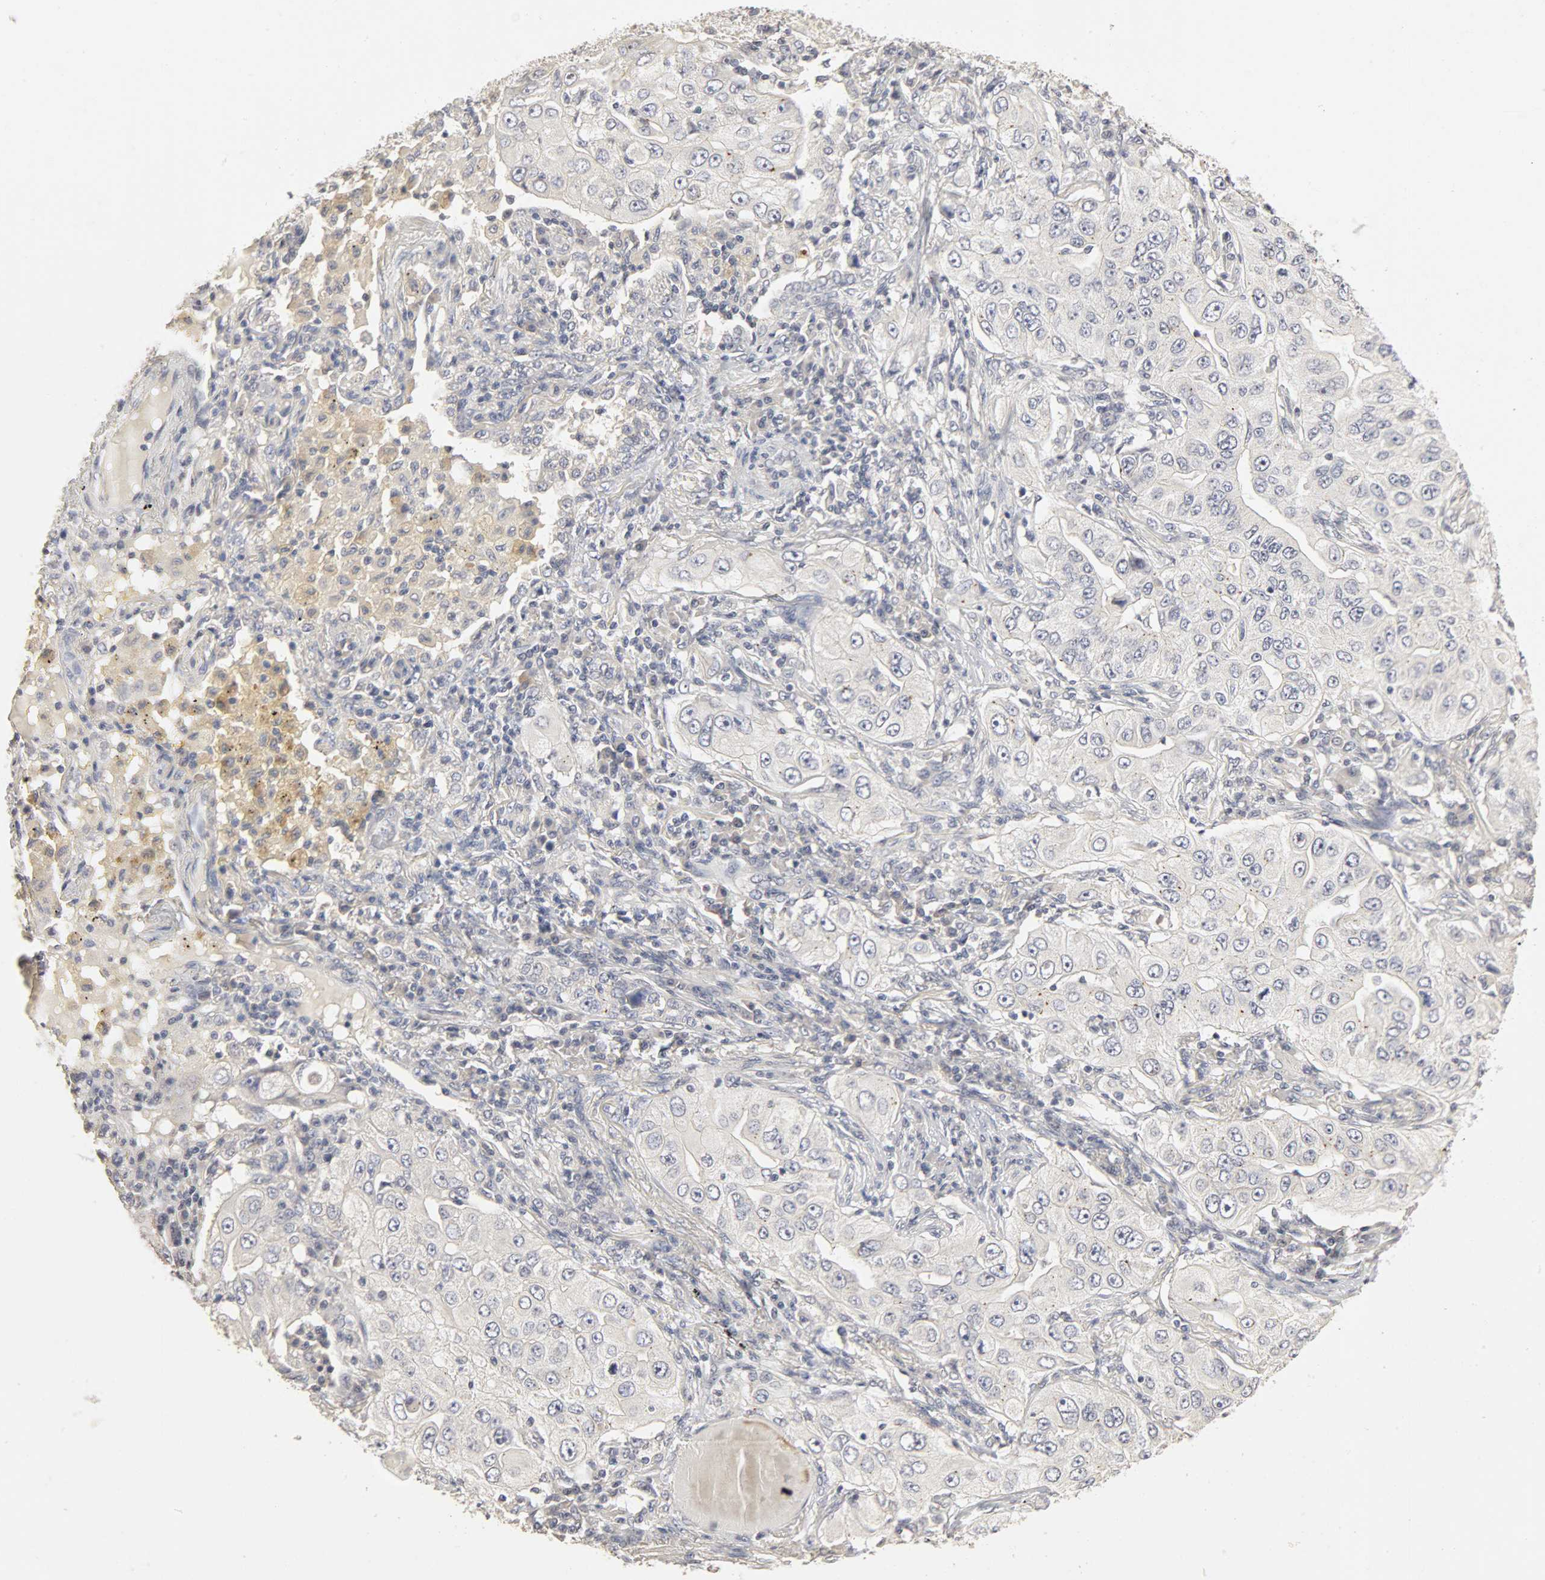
{"staining": {"intensity": "negative", "quantity": "none", "location": "none"}, "tissue": "lung cancer", "cell_type": "Tumor cells", "image_type": "cancer", "snomed": [{"axis": "morphology", "description": "Adenocarcinoma, NOS"}, {"axis": "topography", "description": "Lung"}], "caption": "This is a micrograph of immunohistochemistry (IHC) staining of adenocarcinoma (lung), which shows no staining in tumor cells.", "gene": "SLC10A2", "patient": {"sex": "male", "age": 84}}